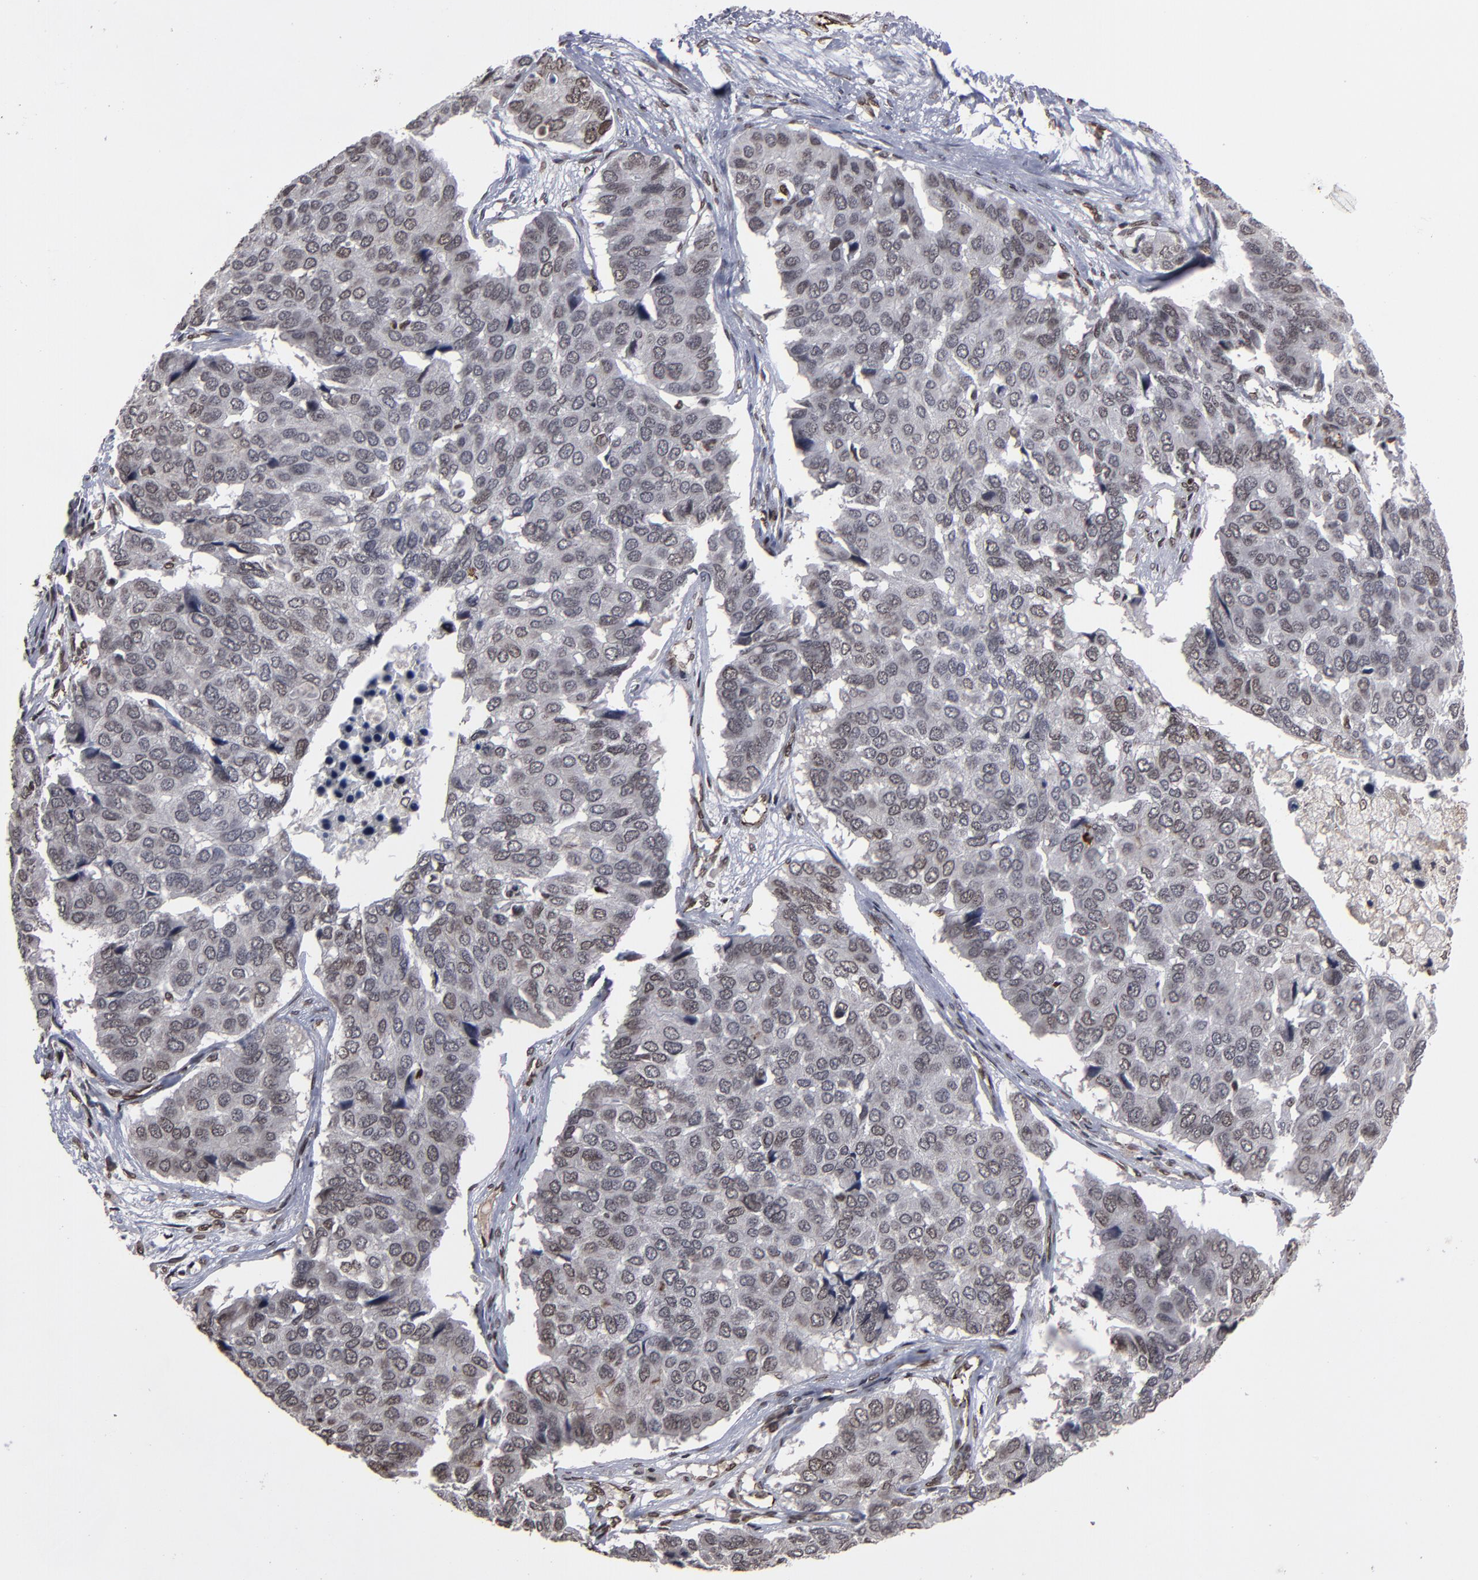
{"staining": {"intensity": "weak", "quantity": "<25%", "location": "nuclear"}, "tissue": "pancreatic cancer", "cell_type": "Tumor cells", "image_type": "cancer", "snomed": [{"axis": "morphology", "description": "Adenocarcinoma, NOS"}, {"axis": "topography", "description": "Pancreas"}], "caption": "Immunohistochemical staining of human adenocarcinoma (pancreatic) demonstrates no significant positivity in tumor cells. (DAB (3,3'-diaminobenzidine) immunohistochemistry visualized using brightfield microscopy, high magnification).", "gene": "BAZ1A", "patient": {"sex": "male", "age": 50}}